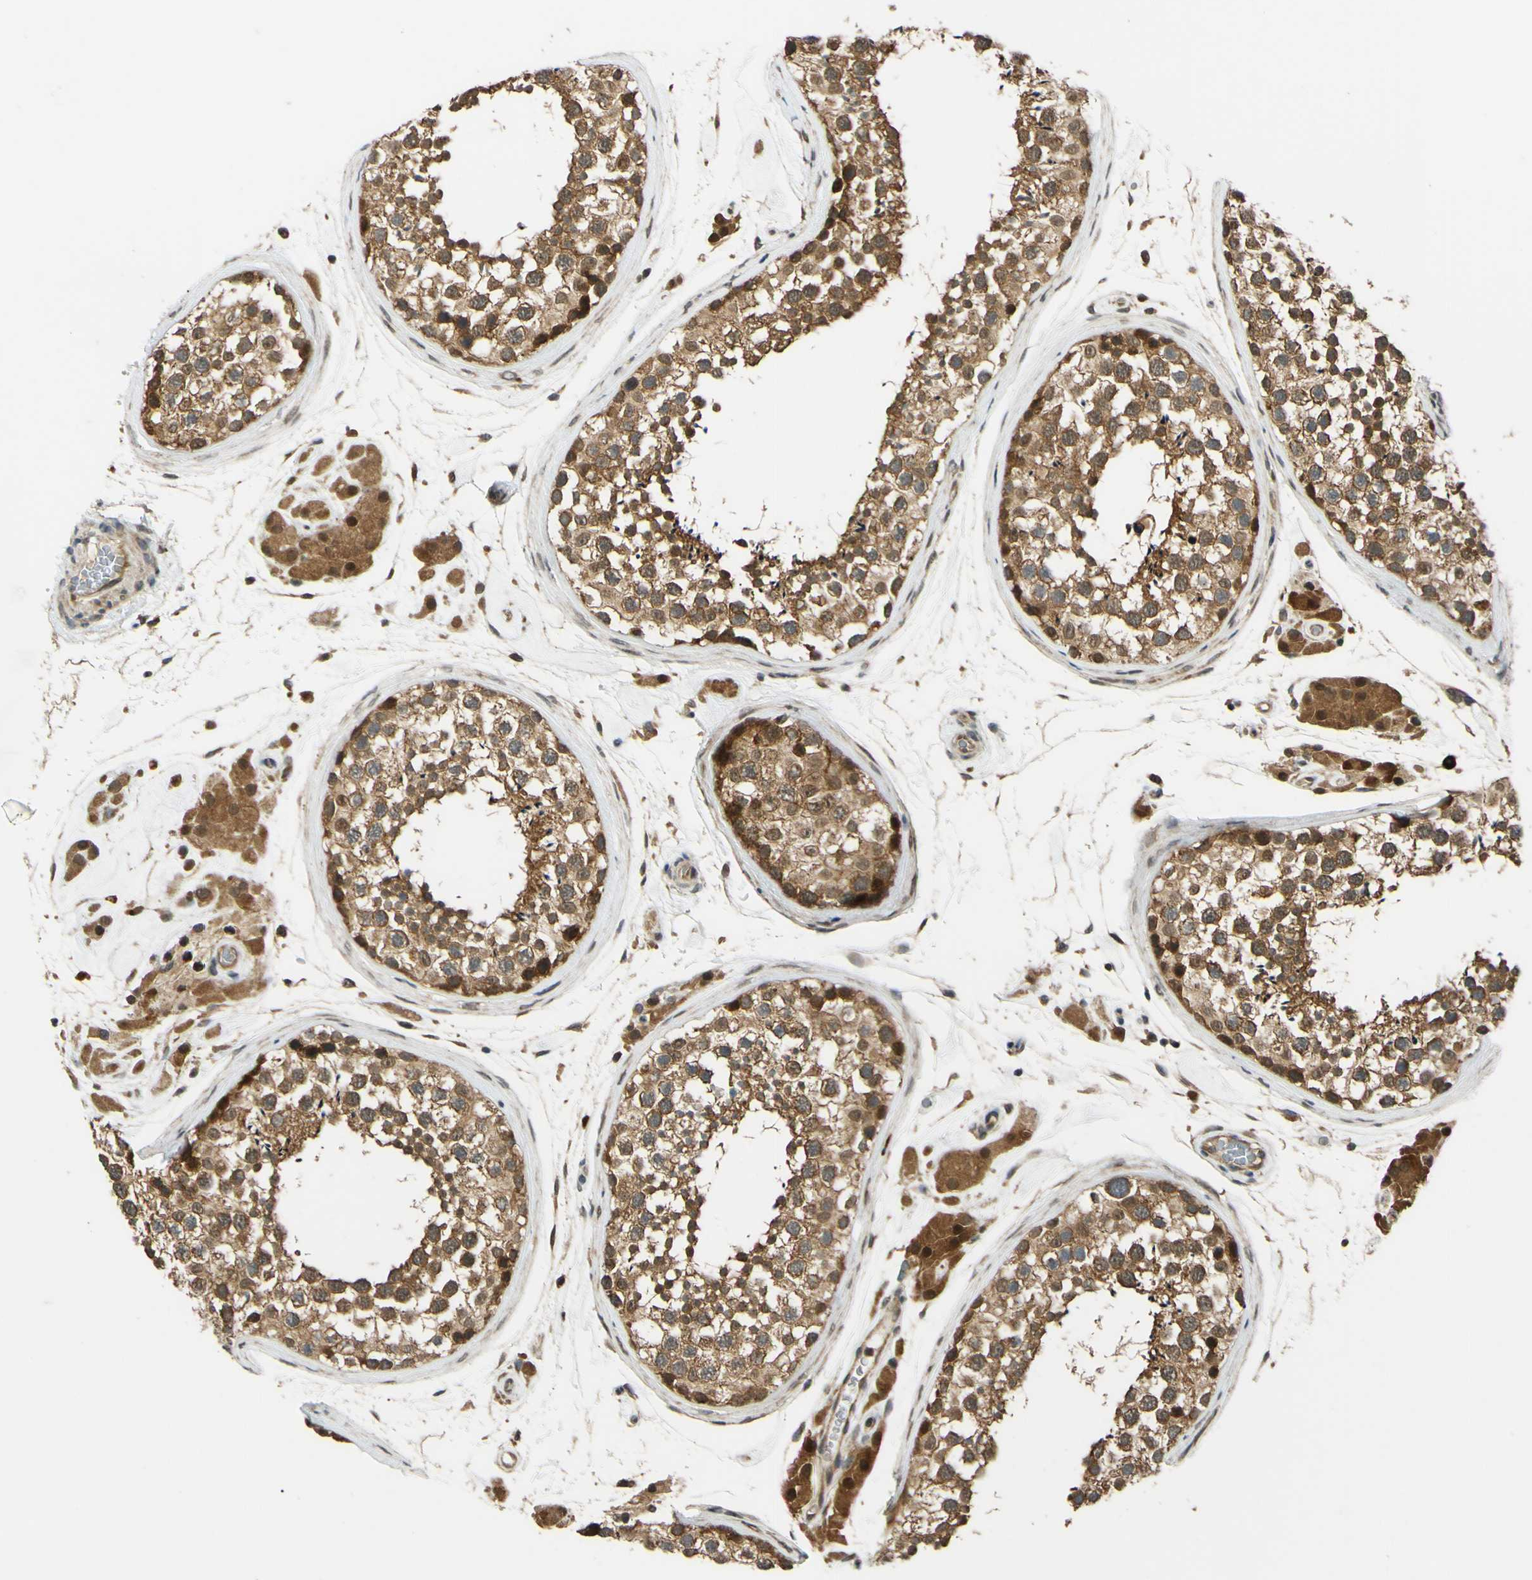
{"staining": {"intensity": "strong", "quantity": ">75%", "location": "cytoplasmic/membranous,nuclear"}, "tissue": "testis", "cell_type": "Cells in seminiferous ducts", "image_type": "normal", "snomed": [{"axis": "morphology", "description": "Normal tissue, NOS"}, {"axis": "topography", "description": "Testis"}], "caption": "The immunohistochemical stain highlights strong cytoplasmic/membranous,nuclear staining in cells in seminiferous ducts of unremarkable testis.", "gene": "ABCC8", "patient": {"sex": "male", "age": 46}}